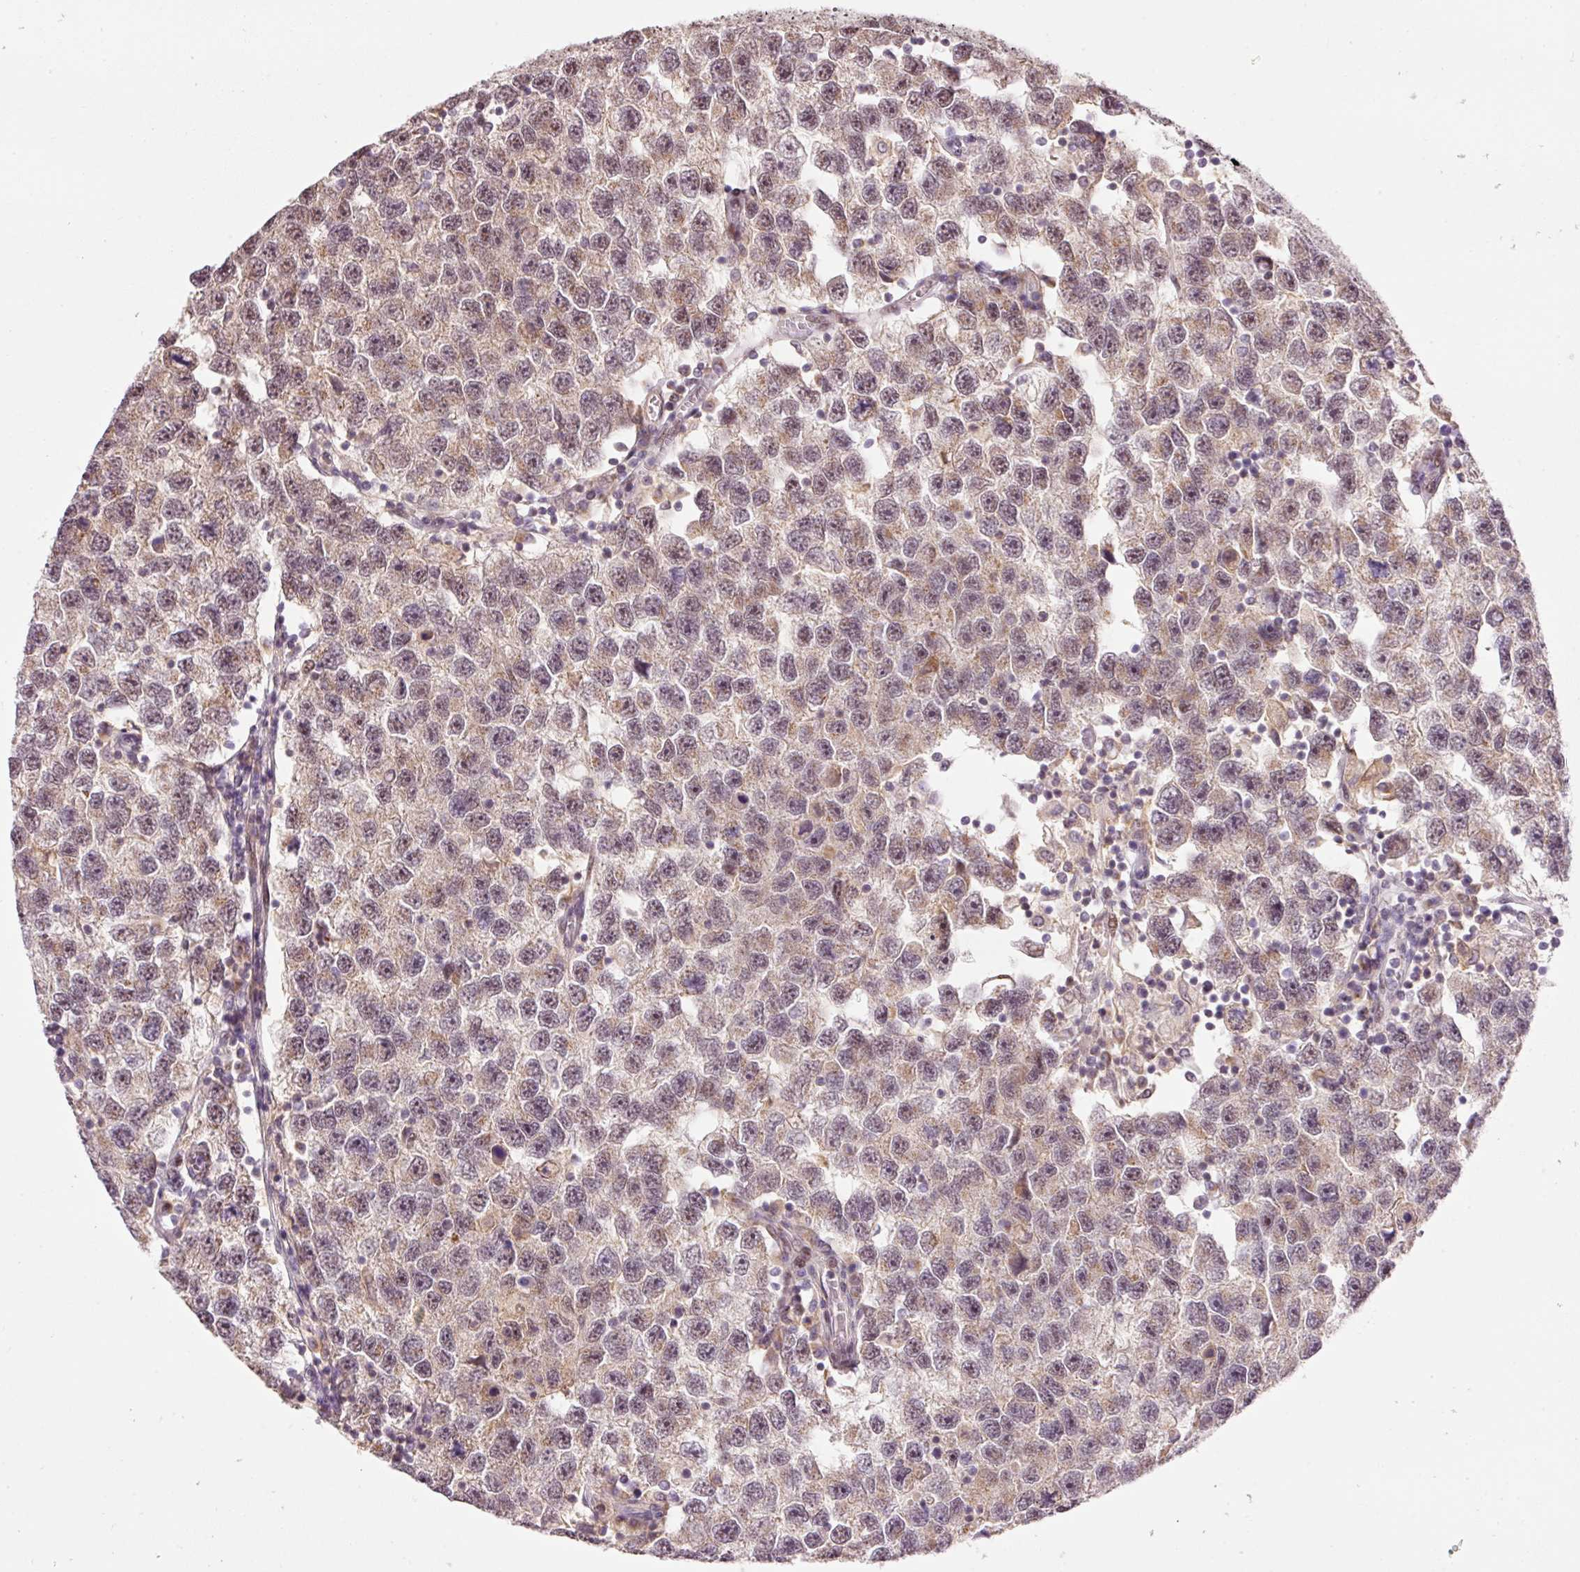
{"staining": {"intensity": "moderate", "quantity": ">75%", "location": "cytoplasmic/membranous,nuclear"}, "tissue": "testis cancer", "cell_type": "Tumor cells", "image_type": "cancer", "snomed": [{"axis": "morphology", "description": "Seminoma, NOS"}, {"axis": "topography", "description": "Testis"}], "caption": "Immunohistochemical staining of testis seminoma exhibits moderate cytoplasmic/membranous and nuclear protein expression in about >75% of tumor cells.", "gene": "HNF1A", "patient": {"sex": "male", "age": 26}}